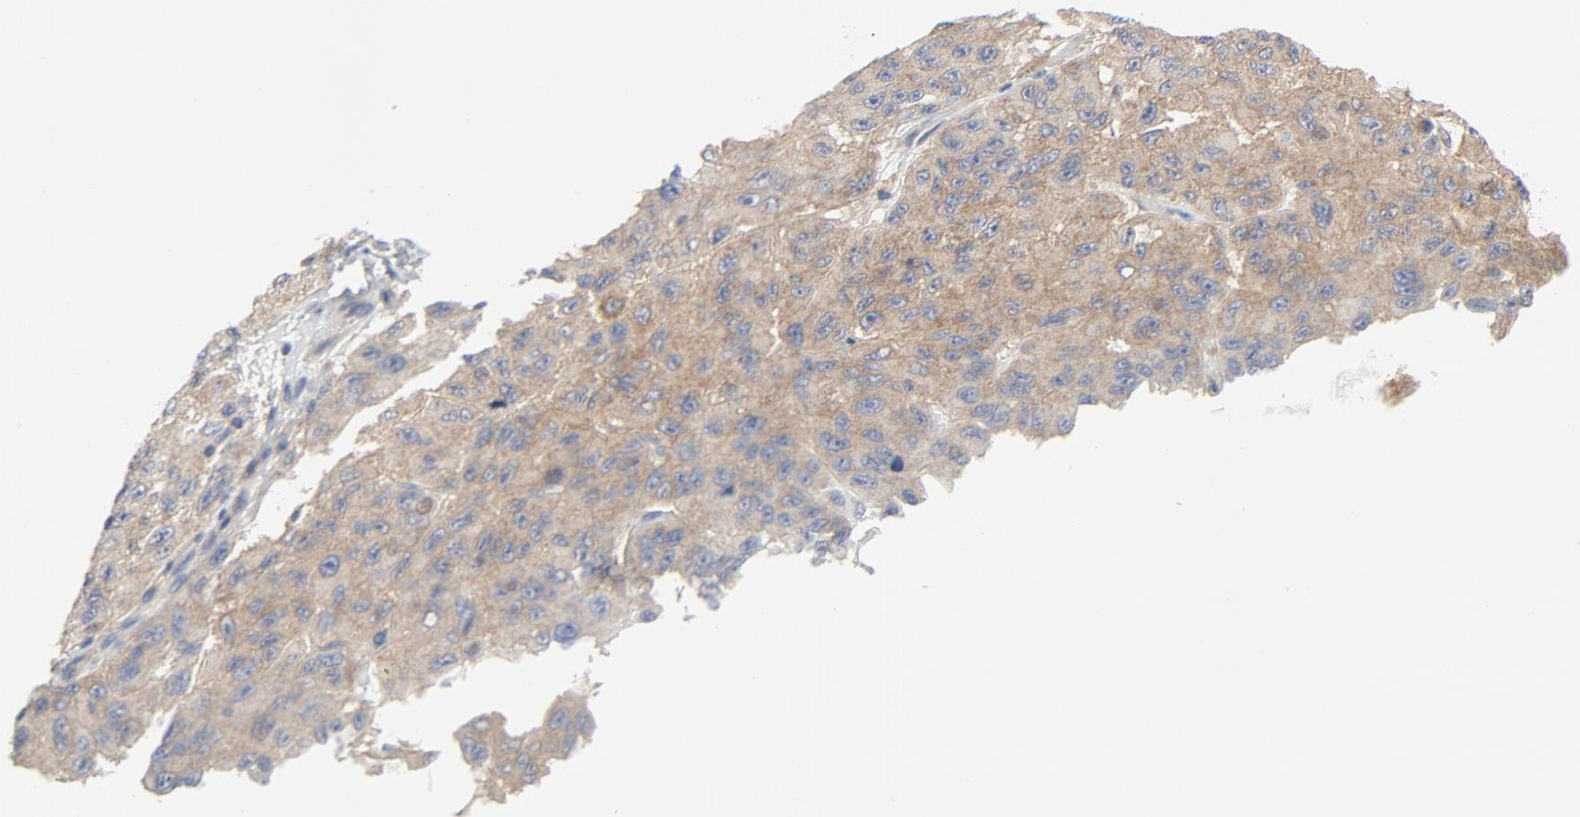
{"staining": {"intensity": "moderate", "quantity": ">75%", "location": "cytoplasmic/membranous"}, "tissue": "melanoma", "cell_type": "Tumor cells", "image_type": "cancer", "snomed": [{"axis": "morphology", "description": "Malignant melanoma, NOS"}, {"axis": "topography", "description": "Skin"}], "caption": "Immunohistochemical staining of malignant melanoma displays medium levels of moderate cytoplasmic/membranous protein staining in approximately >75% of tumor cells.", "gene": "RABEP1", "patient": {"sex": "male", "age": 30}}